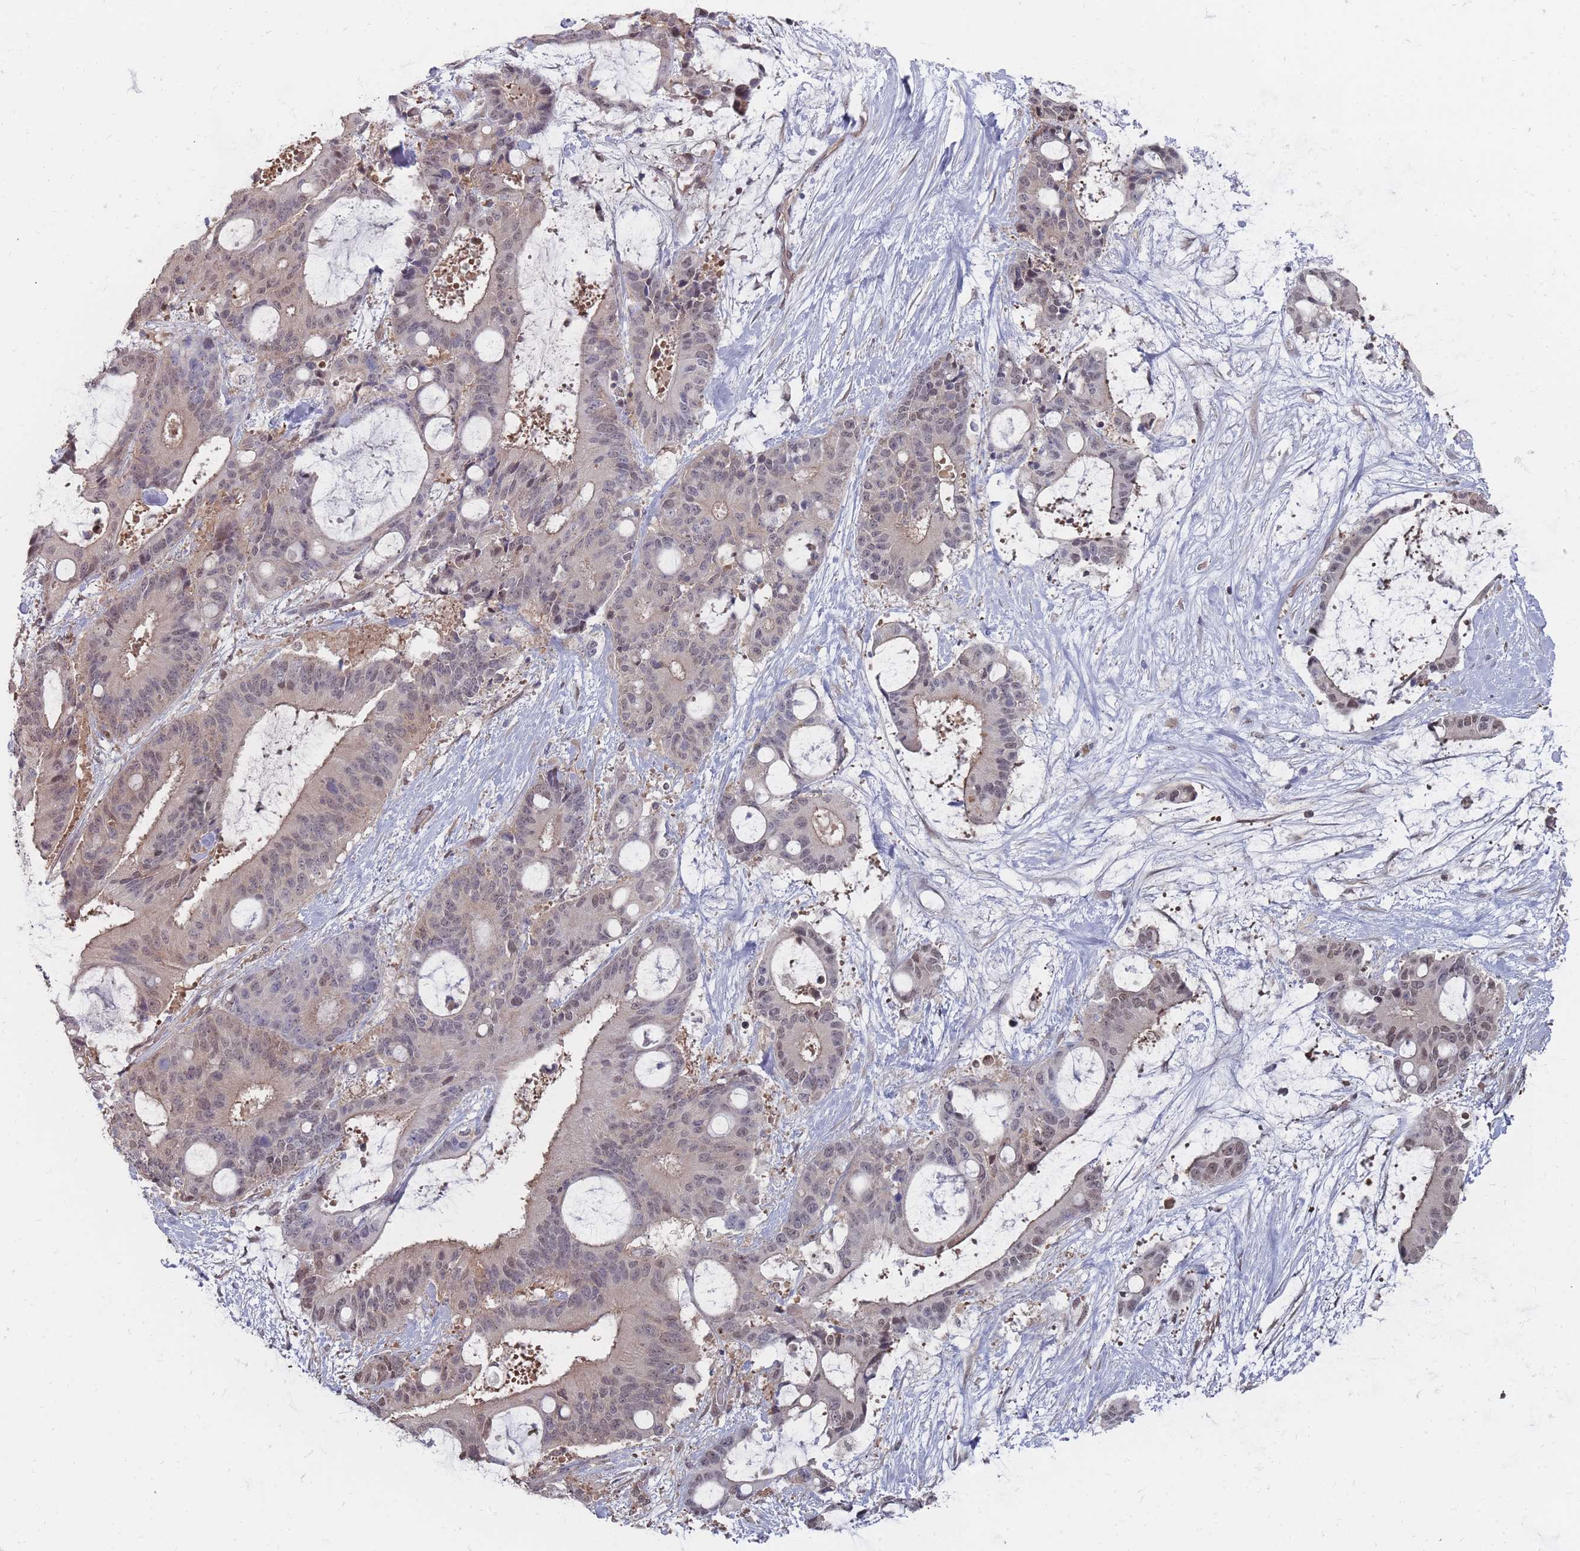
{"staining": {"intensity": "moderate", "quantity": "<25%", "location": "cytoplasmic/membranous,nuclear"}, "tissue": "liver cancer", "cell_type": "Tumor cells", "image_type": "cancer", "snomed": [{"axis": "morphology", "description": "Normal tissue, NOS"}, {"axis": "morphology", "description": "Cholangiocarcinoma"}, {"axis": "topography", "description": "Liver"}, {"axis": "topography", "description": "Peripheral nerve tissue"}], "caption": "A micrograph of liver cancer stained for a protein exhibits moderate cytoplasmic/membranous and nuclear brown staining in tumor cells.", "gene": "NKD1", "patient": {"sex": "female", "age": 73}}